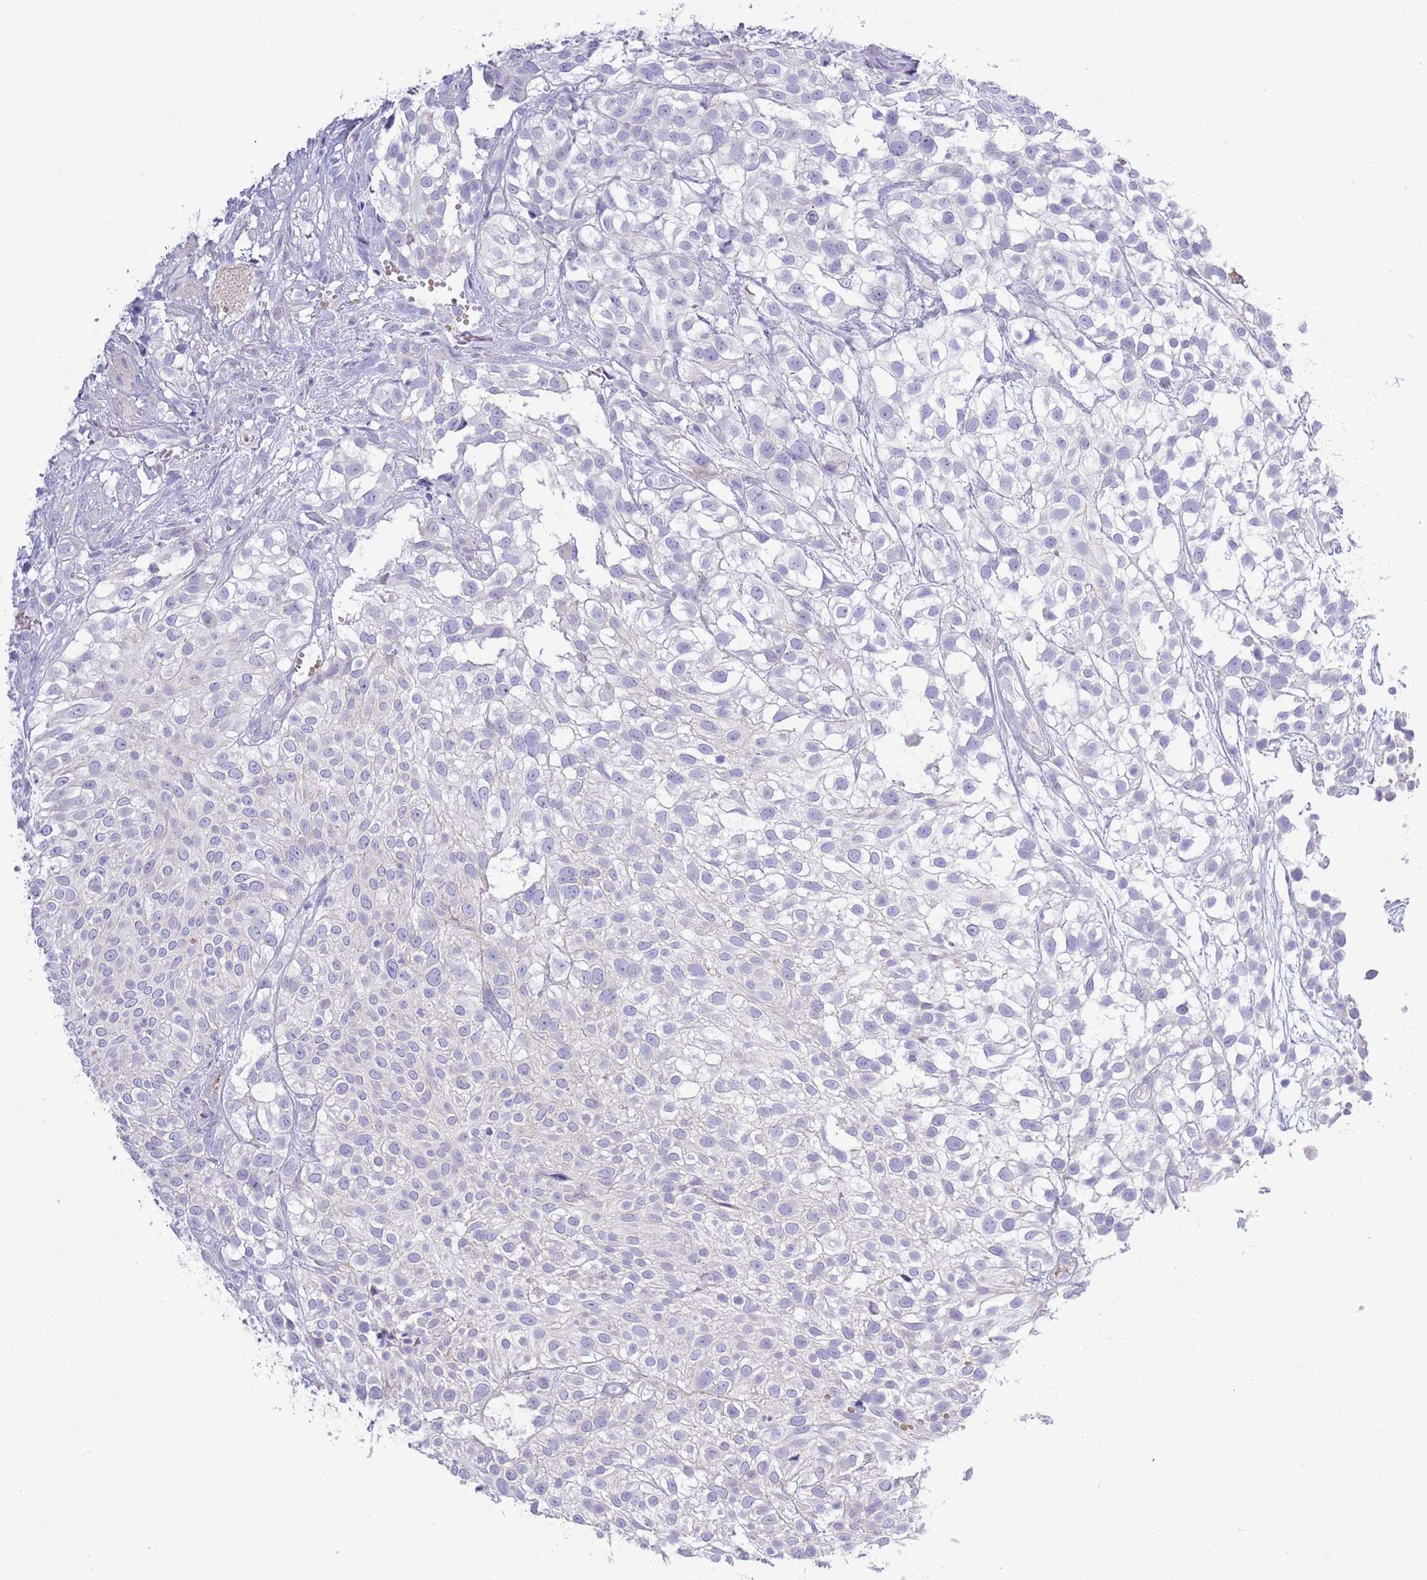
{"staining": {"intensity": "negative", "quantity": "none", "location": "none"}, "tissue": "urothelial cancer", "cell_type": "Tumor cells", "image_type": "cancer", "snomed": [{"axis": "morphology", "description": "Urothelial carcinoma, High grade"}, {"axis": "topography", "description": "Urinary bladder"}], "caption": "Immunohistochemical staining of high-grade urothelial carcinoma shows no significant positivity in tumor cells.", "gene": "ACR", "patient": {"sex": "male", "age": 56}}